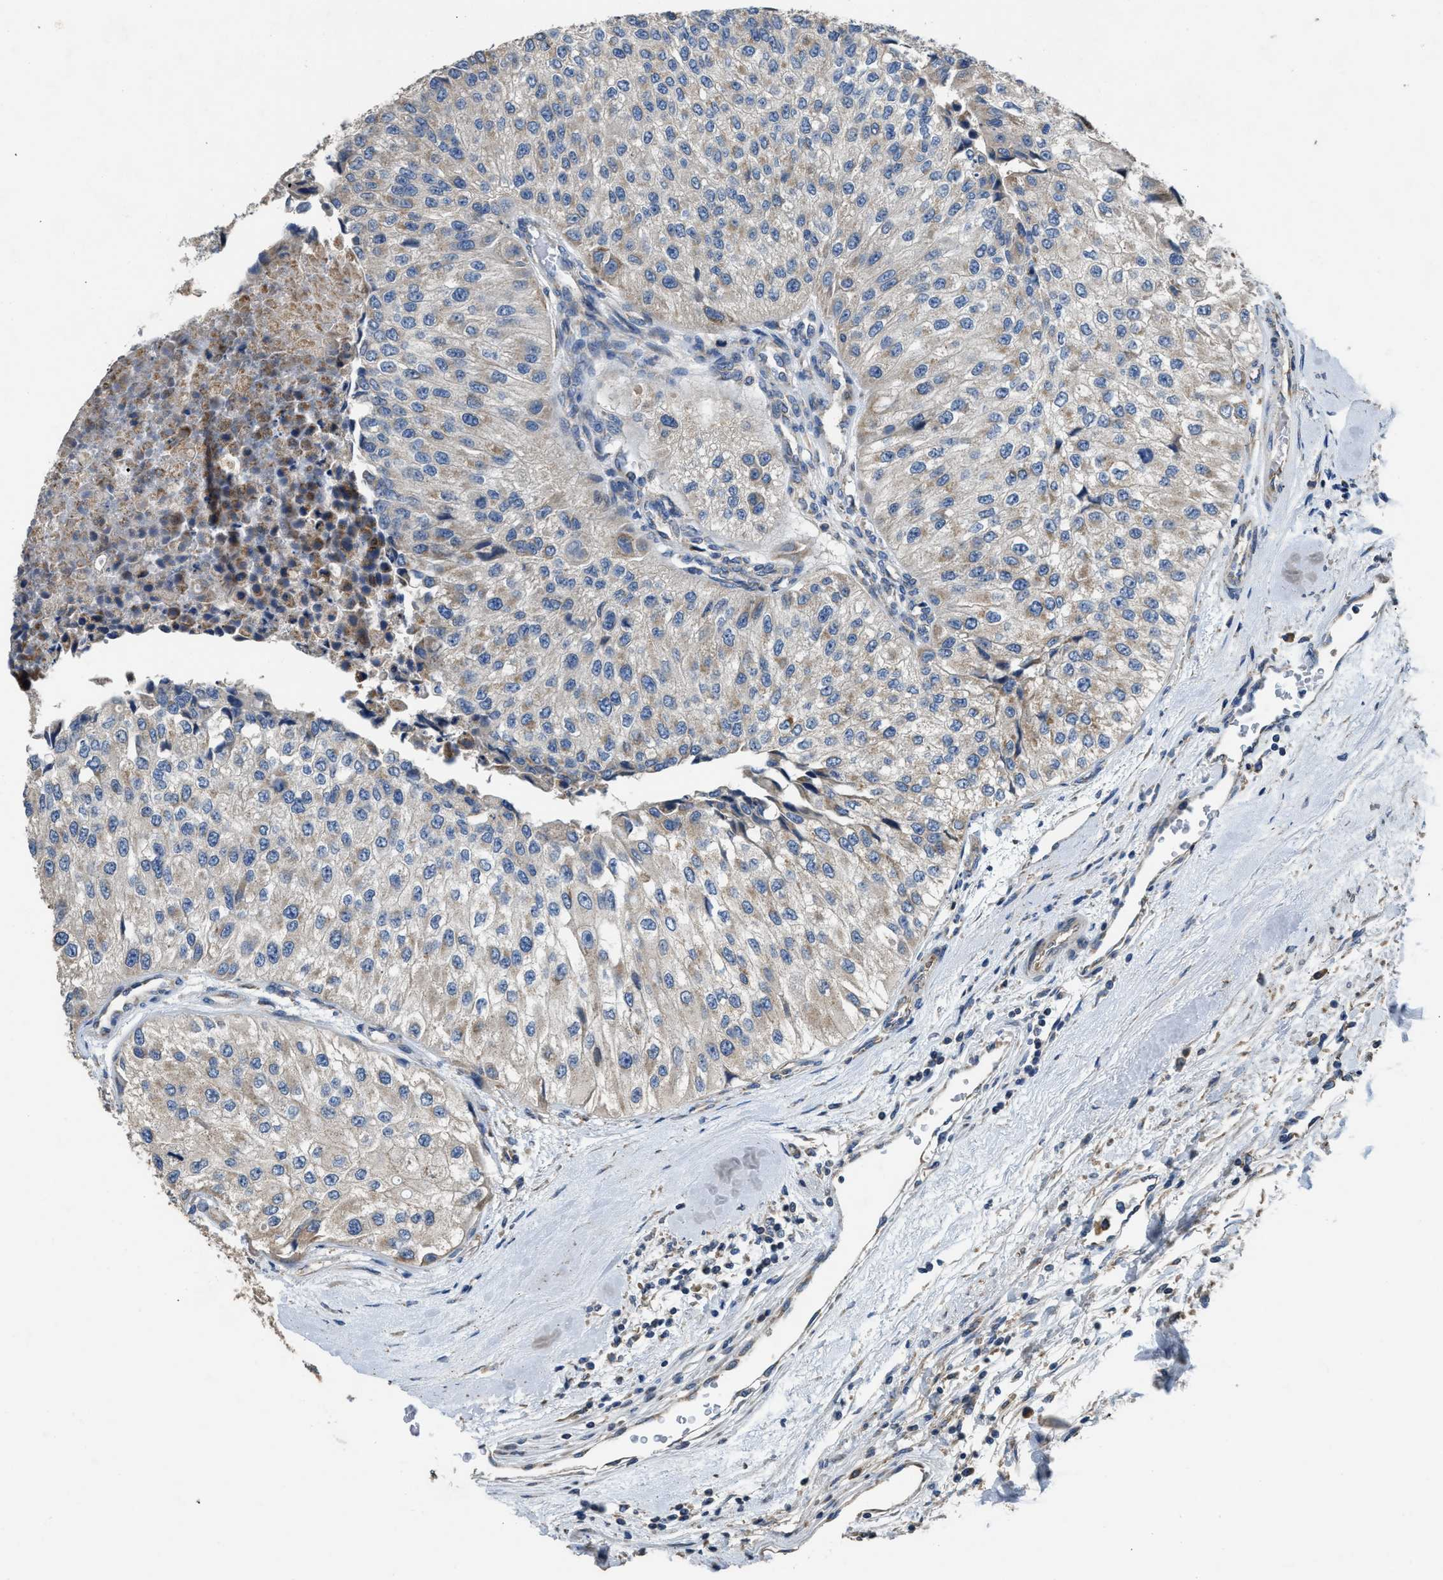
{"staining": {"intensity": "weak", "quantity": "<25%", "location": "cytoplasmic/membranous"}, "tissue": "urothelial cancer", "cell_type": "Tumor cells", "image_type": "cancer", "snomed": [{"axis": "morphology", "description": "Urothelial carcinoma, High grade"}, {"axis": "topography", "description": "Kidney"}, {"axis": "topography", "description": "Urinary bladder"}], "caption": "Immunohistochemical staining of urothelial cancer exhibits no significant expression in tumor cells.", "gene": "TMEM150A", "patient": {"sex": "male", "age": 77}}